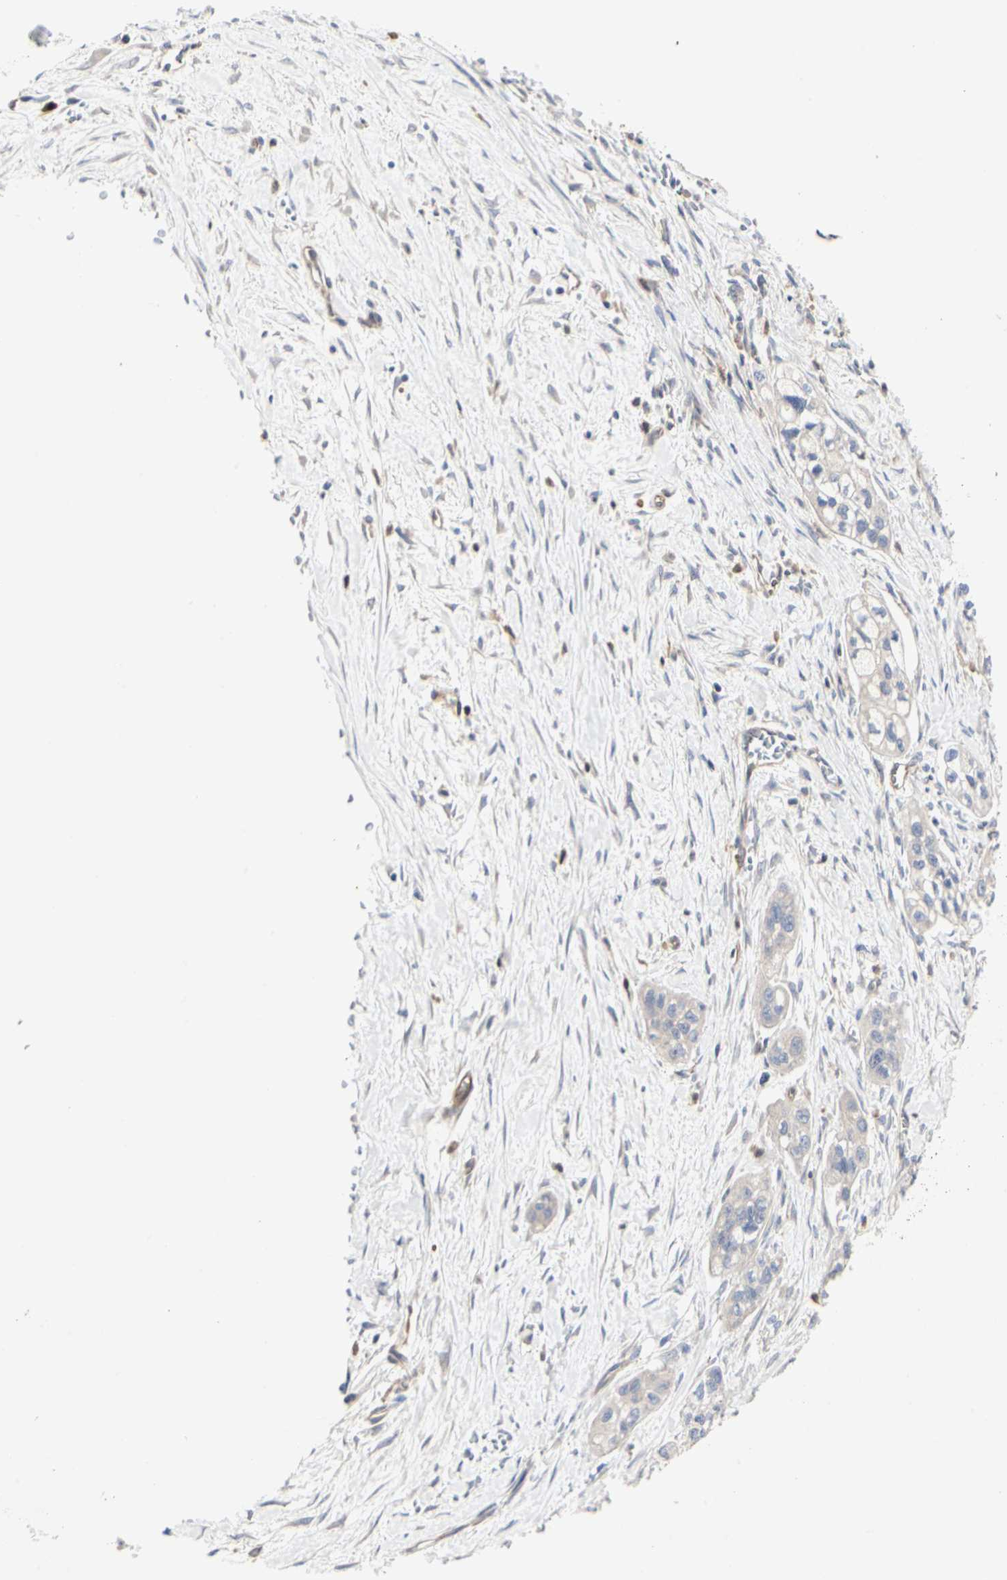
{"staining": {"intensity": "weak", "quantity": ">75%", "location": "cytoplasmic/membranous"}, "tissue": "pancreatic cancer", "cell_type": "Tumor cells", "image_type": "cancer", "snomed": [{"axis": "morphology", "description": "Adenocarcinoma, NOS"}, {"axis": "topography", "description": "Pancreas"}], "caption": "High-magnification brightfield microscopy of pancreatic cancer (adenocarcinoma) stained with DAB (3,3'-diaminobenzidine) (brown) and counterstained with hematoxylin (blue). tumor cells exhibit weak cytoplasmic/membranous staining is present in about>75% of cells.", "gene": "C3orf52", "patient": {"sex": "male", "age": 74}}